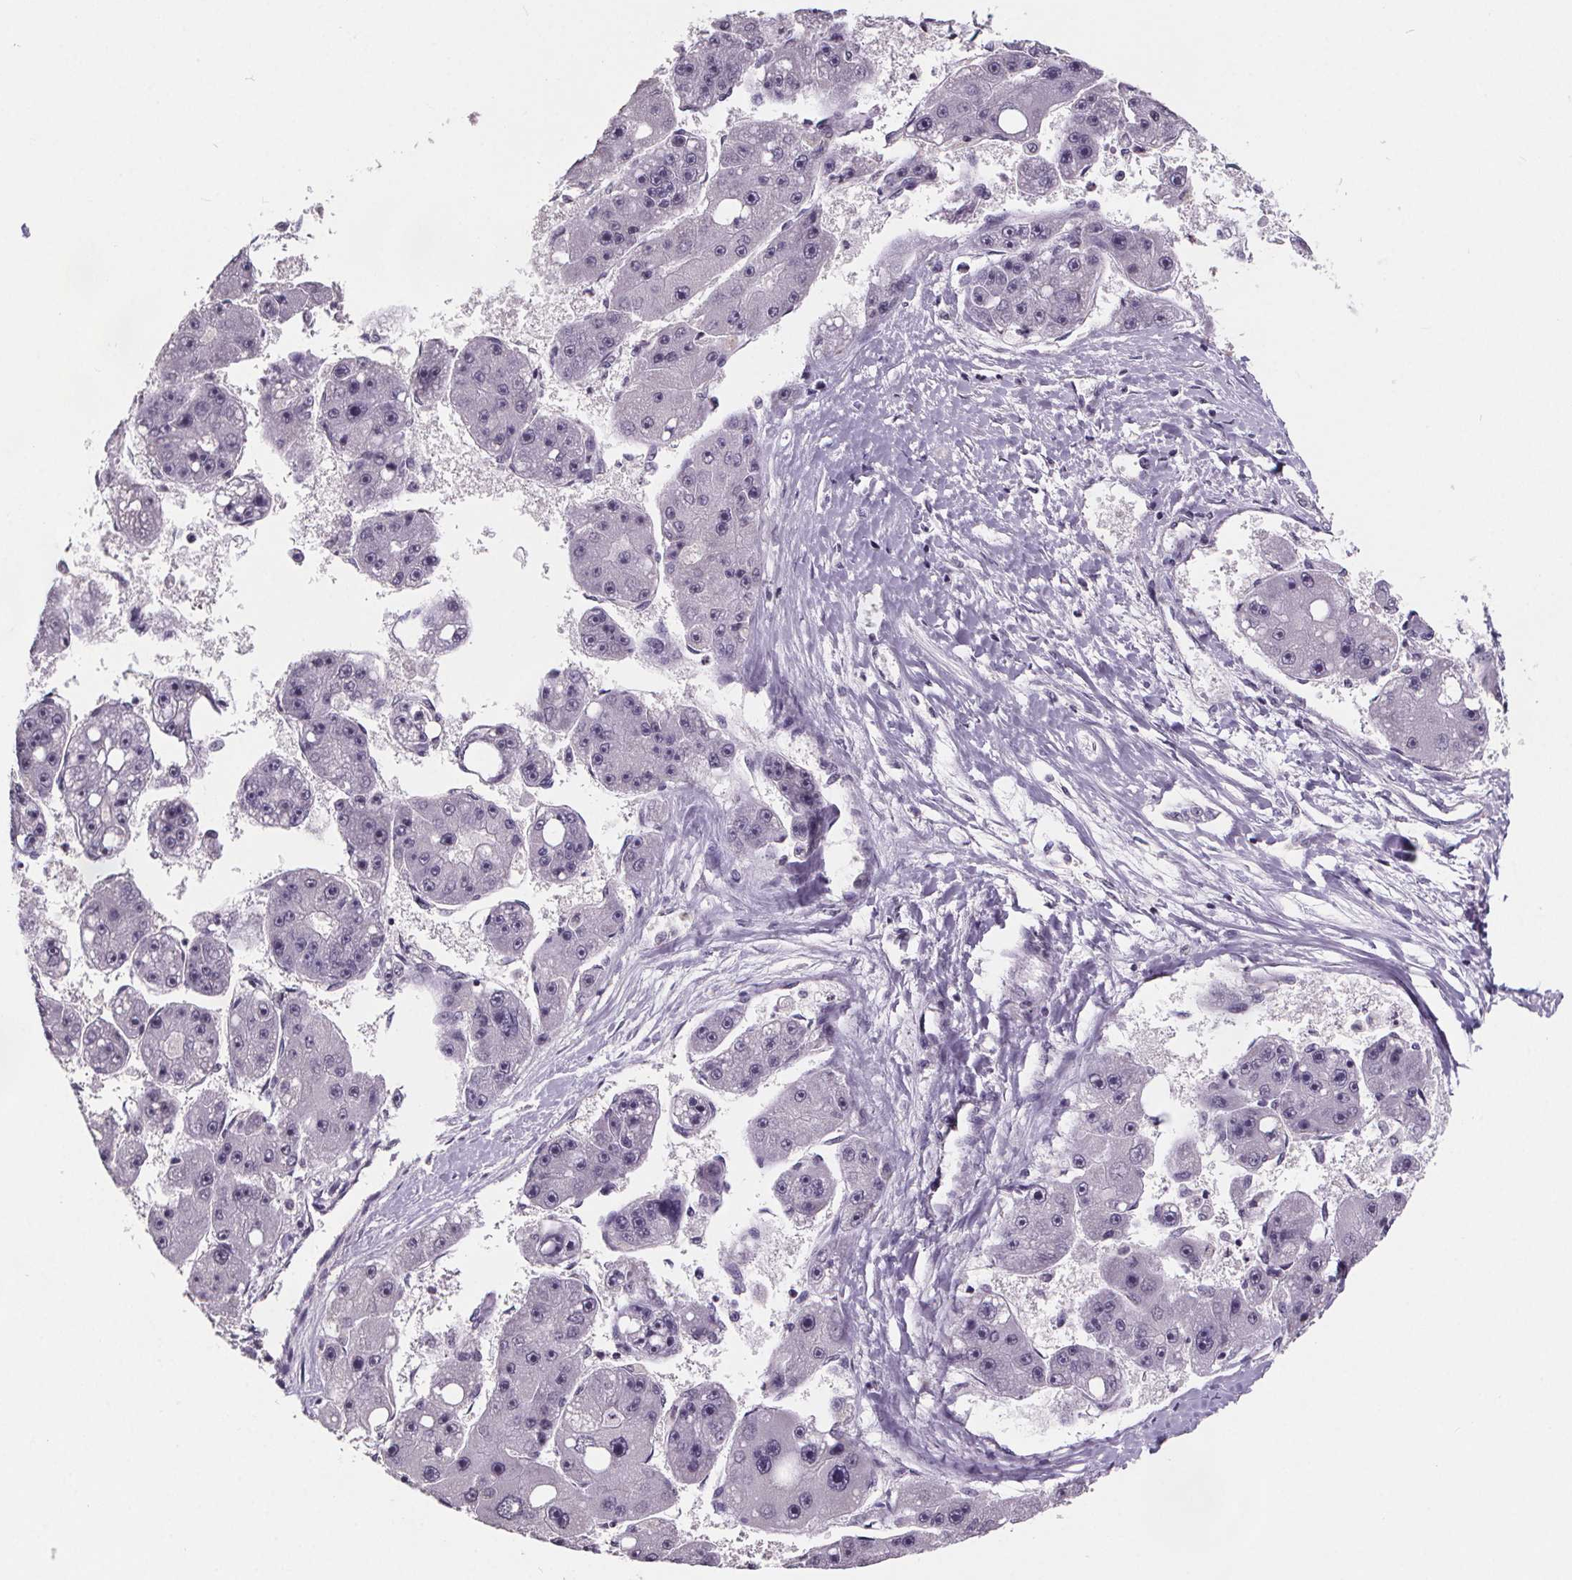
{"staining": {"intensity": "negative", "quantity": "none", "location": "none"}, "tissue": "liver cancer", "cell_type": "Tumor cells", "image_type": "cancer", "snomed": [{"axis": "morphology", "description": "Carcinoma, Hepatocellular, NOS"}, {"axis": "topography", "description": "Liver"}], "caption": "Protein analysis of liver cancer demonstrates no significant positivity in tumor cells.", "gene": "NKX6-1", "patient": {"sex": "female", "age": 61}}